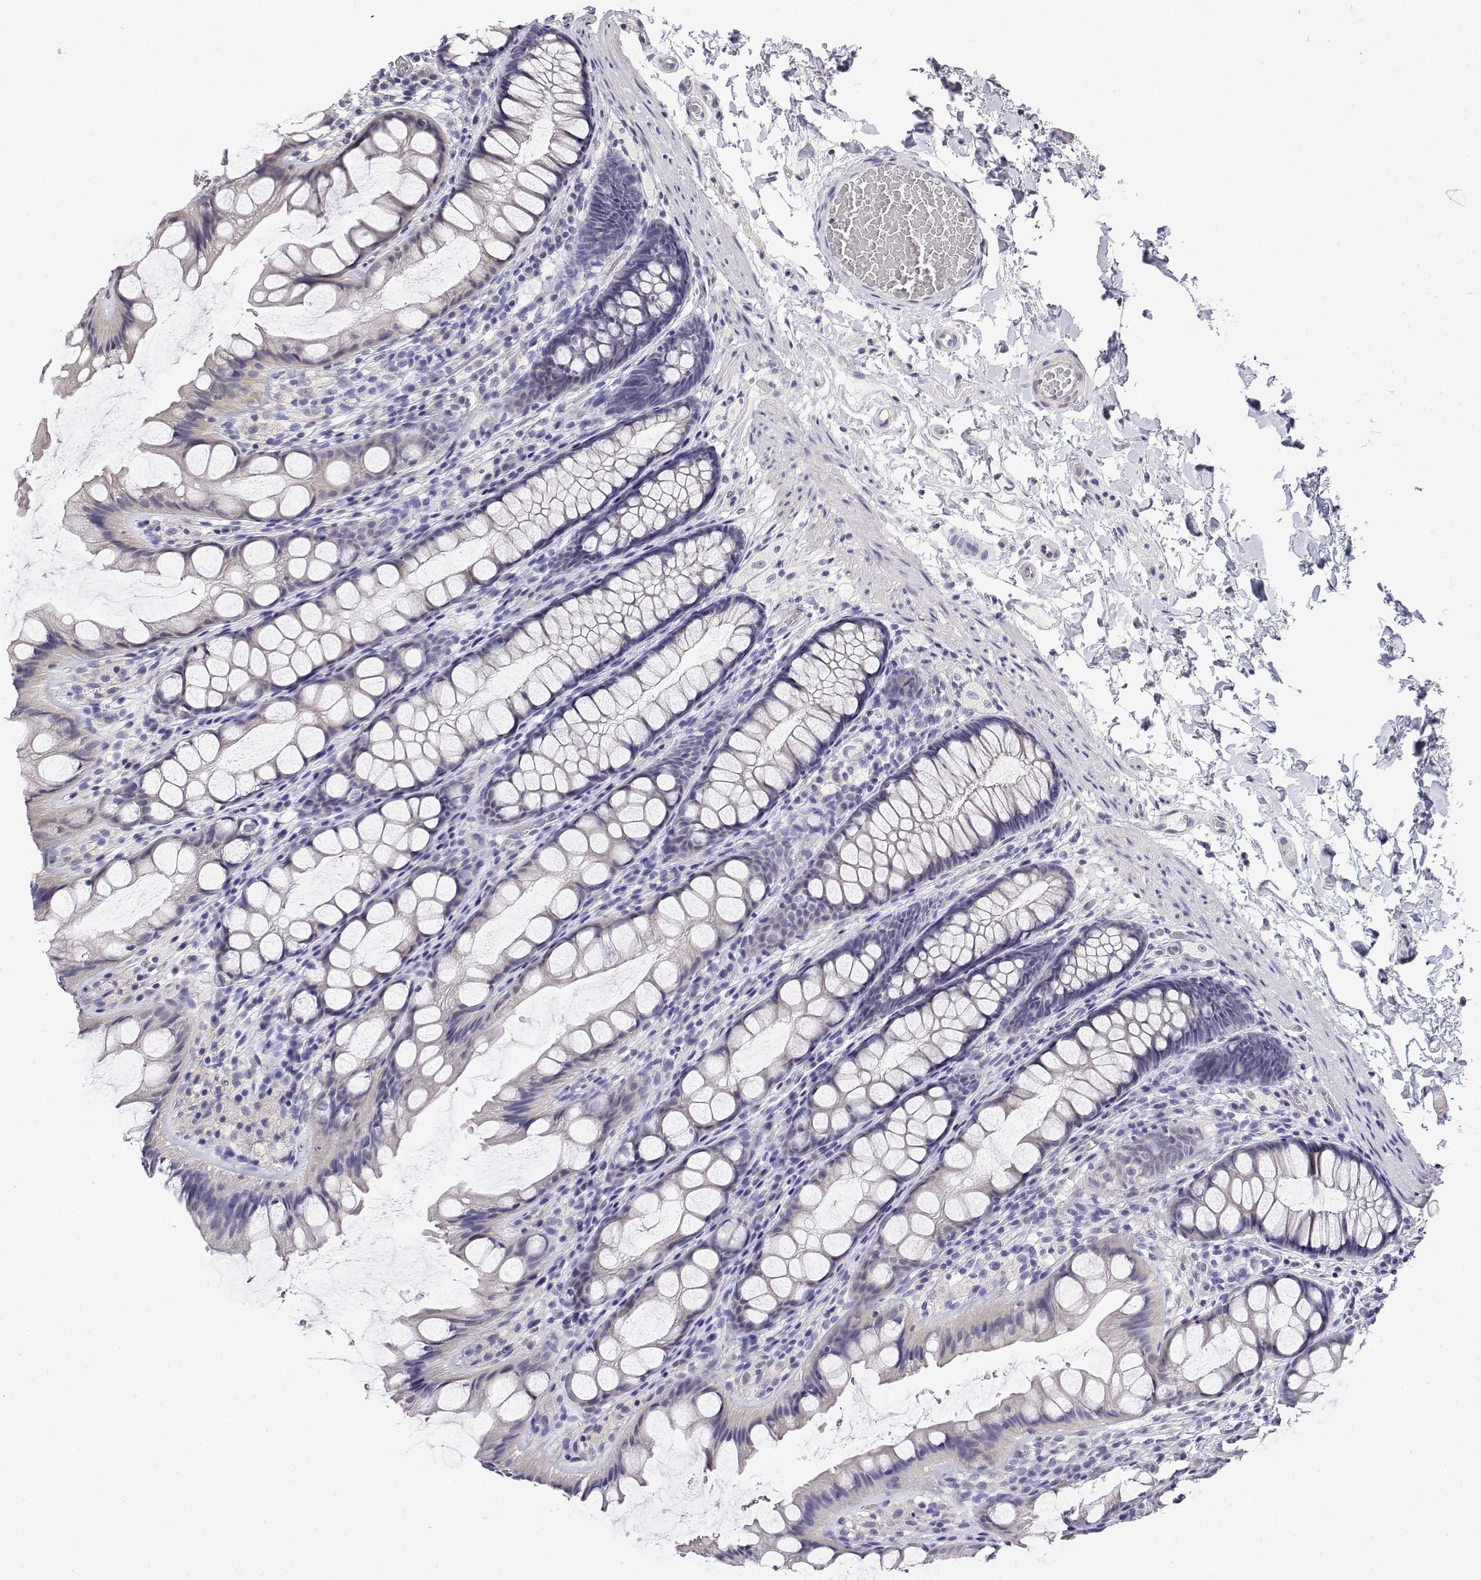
{"staining": {"intensity": "negative", "quantity": "none", "location": "none"}, "tissue": "colon", "cell_type": "Endothelial cells", "image_type": "normal", "snomed": [{"axis": "morphology", "description": "Normal tissue, NOS"}, {"axis": "topography", "description": "Colon"}], "caption": "Photomicrograph shows no protein positivity in endothelial cells of unremarkable colon. The staining was performed using DAB (3,3'-diaminobenzidine) to visualize the protein expression in brown, while the nuclei were stained in blue with hematoxylin (Magnification: 20x).", "gene": "LY6D", "patient": {"sex": "male", "age": 47}}